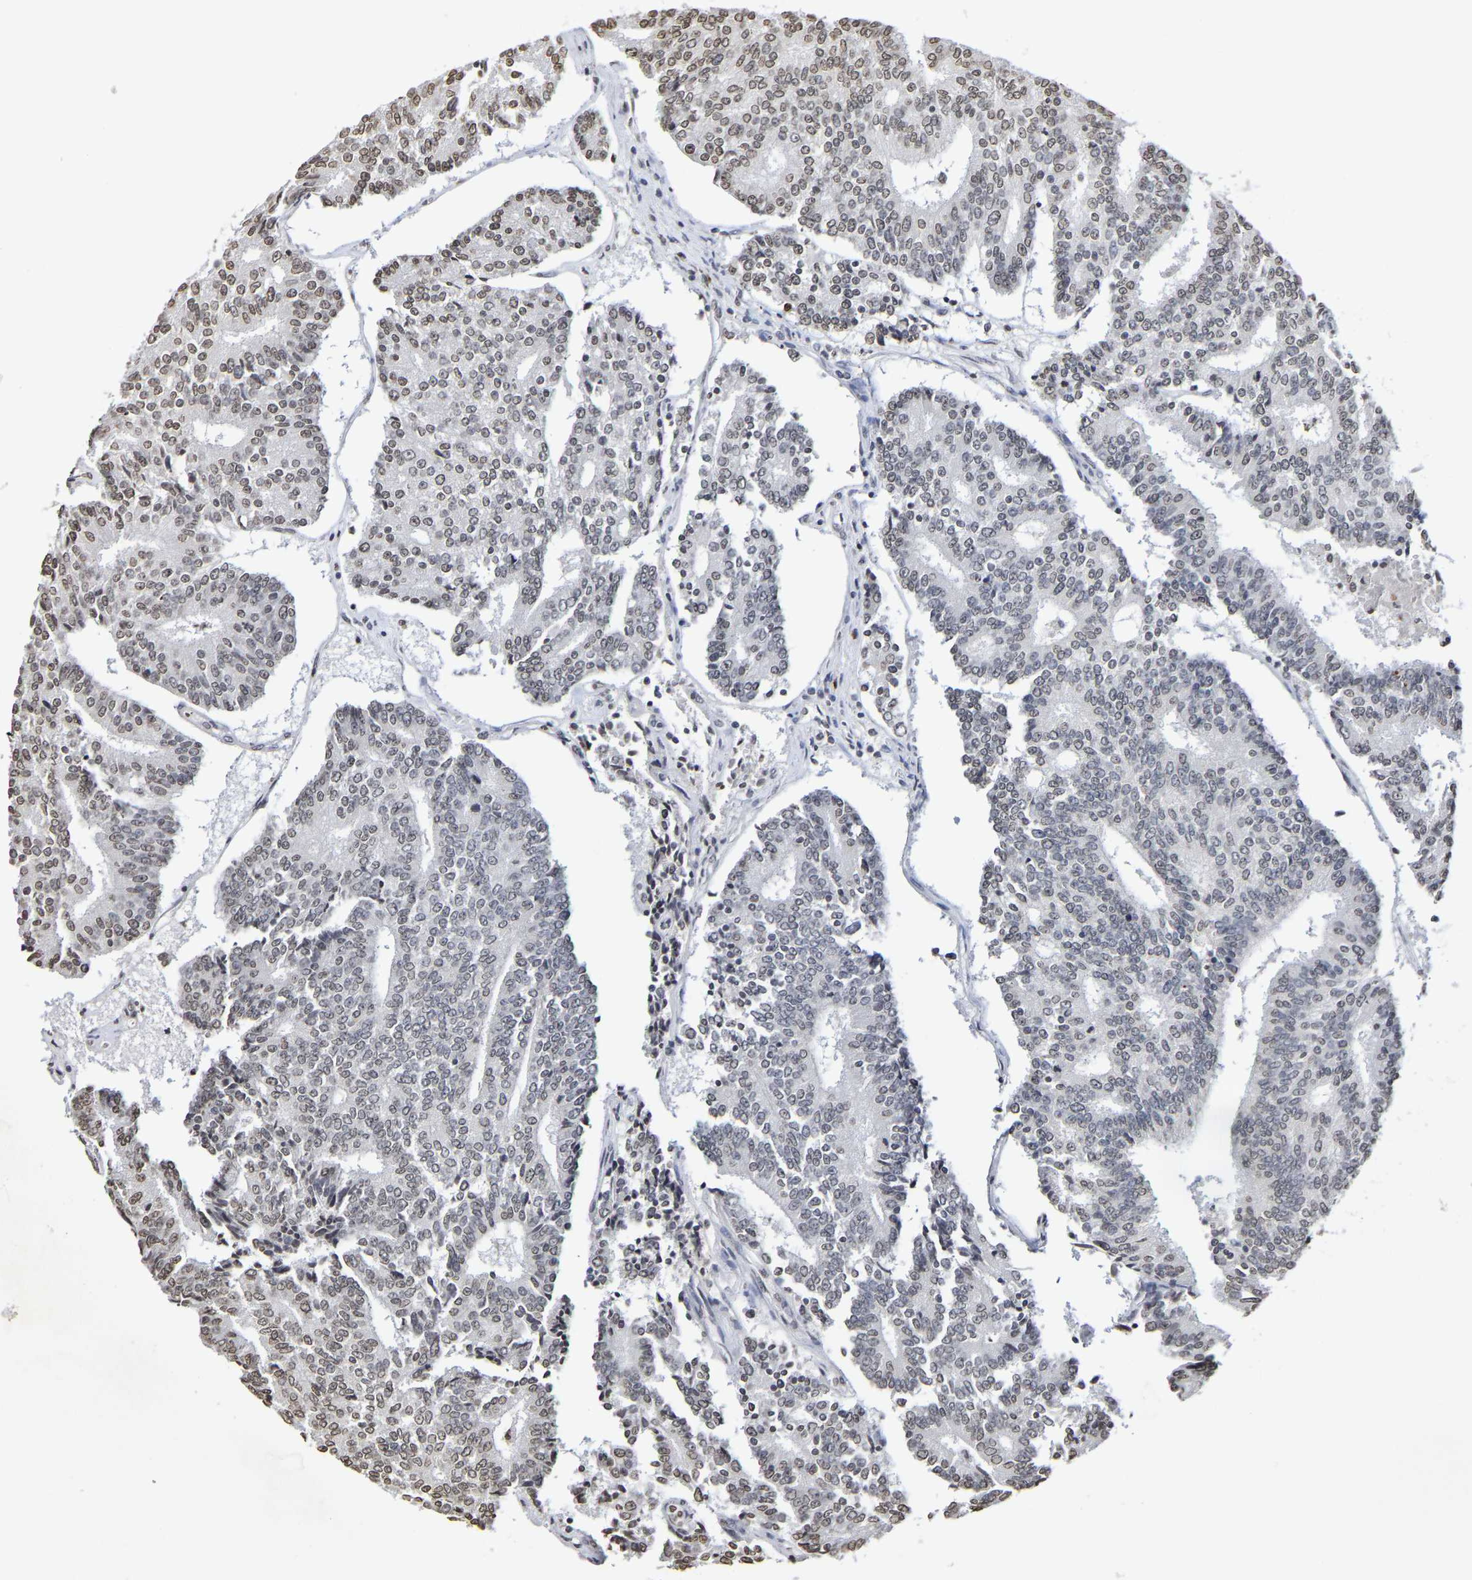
{"staining": {"intensity": "weak", "quantity": "<25%", "location": "nuclear"}, "tissue": "prostate cancer", "cell_type": "Tumor cells", "image_type": "cancer", "snomed": [{"axis": "morphology", "description": "Normal tissue, NOS"}, {"axis": "morphology", "description": "Adenocarcinoma, High grade"}, {"axis": "topography", "description": "Prostate"}, {"axis": "topography", "description": "Seminal veicle"}], "caption": "IHC micrograph of human prostate cancer stained for a protein (brown), which demonstrates no positivity in tumor cells. (DAB immunohistochemistry visualized using brightfield microscopy, high magnification).", "gene": "ATF4", "patient": {"sex": "male", "age": 55}}